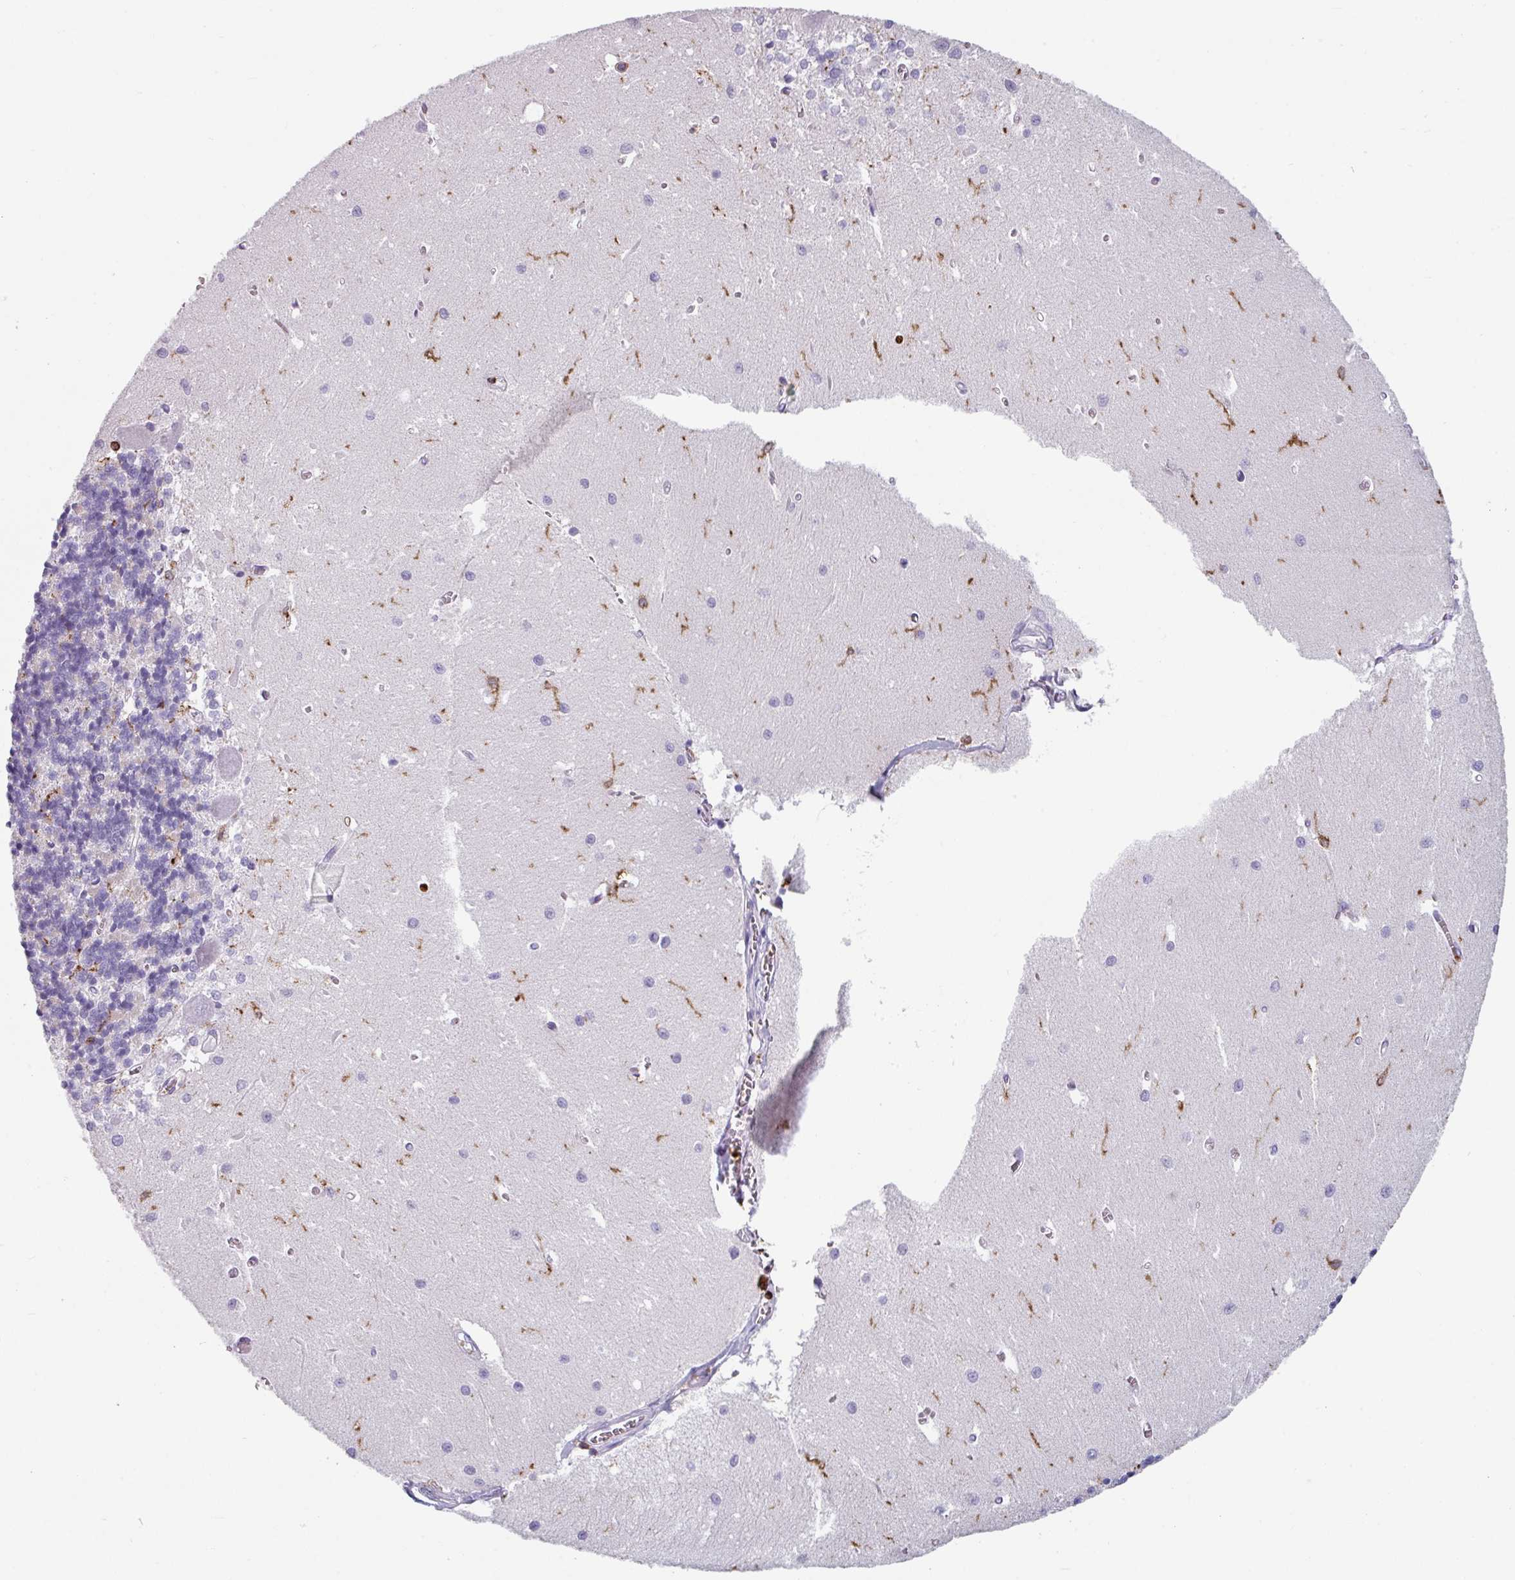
{"staining": {"intensity": "negative", "quantity": "none", "location": "none"}, "tissue": "cerebellum", "cell_type": "Cells in granular layer", "image_type": "normal", "snomed": [{"axis": "morphology", "description": "Normal tissue, NOS"}, {"axis": "topography", "description": "Cerebellum"}], "caption": "High power microscopy histopathology image of an immunohistochemistry image of benign cerebellum, revealing no significant positivity in cells in granular layer.", "gene": "EXOSC5", "patient": {"sex": "male", "age": 37}}